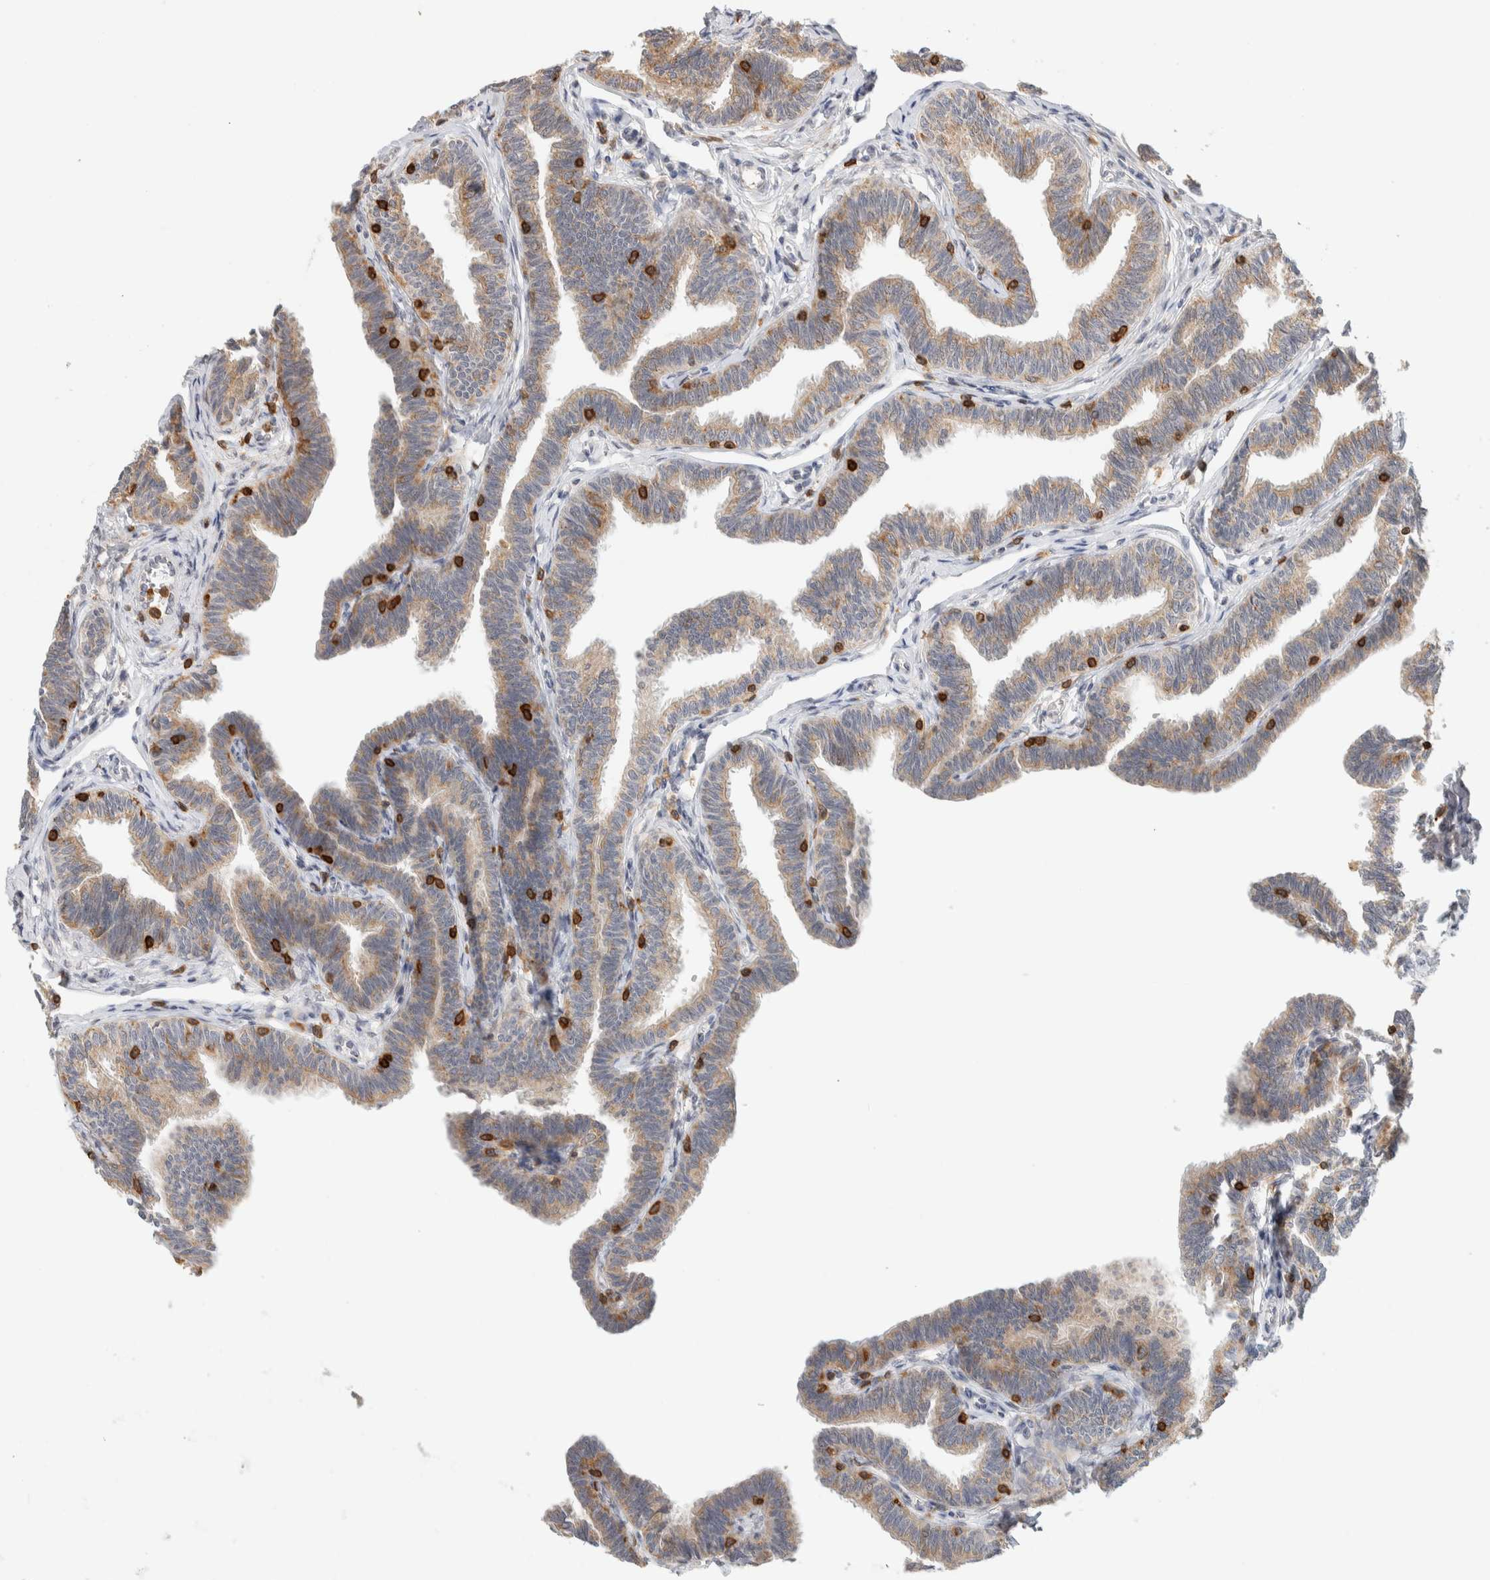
{"staining": {"intensity": "strong", "quantity": ">75%", "location": "cytoplasmic/membranous"}, "tissue": "fallopian tube", "cell_type": "Glandular cells", "image_type": "normal", "snomed": [{"axis": "morphology", "description": "Normal tissue, NOS"}, {"axis": "topography", "description": "Fallopian tube"}, {"axis": "topography", "description": "Ovary"}], "caption": "Human fallopian tube stained with a brown dye demonstrates strong cytoplasmic/membranous positive positivity in about >75% of glandular cells.", "gene": "RUNDC1", "patient": {"sex": "female", "age": 23}}